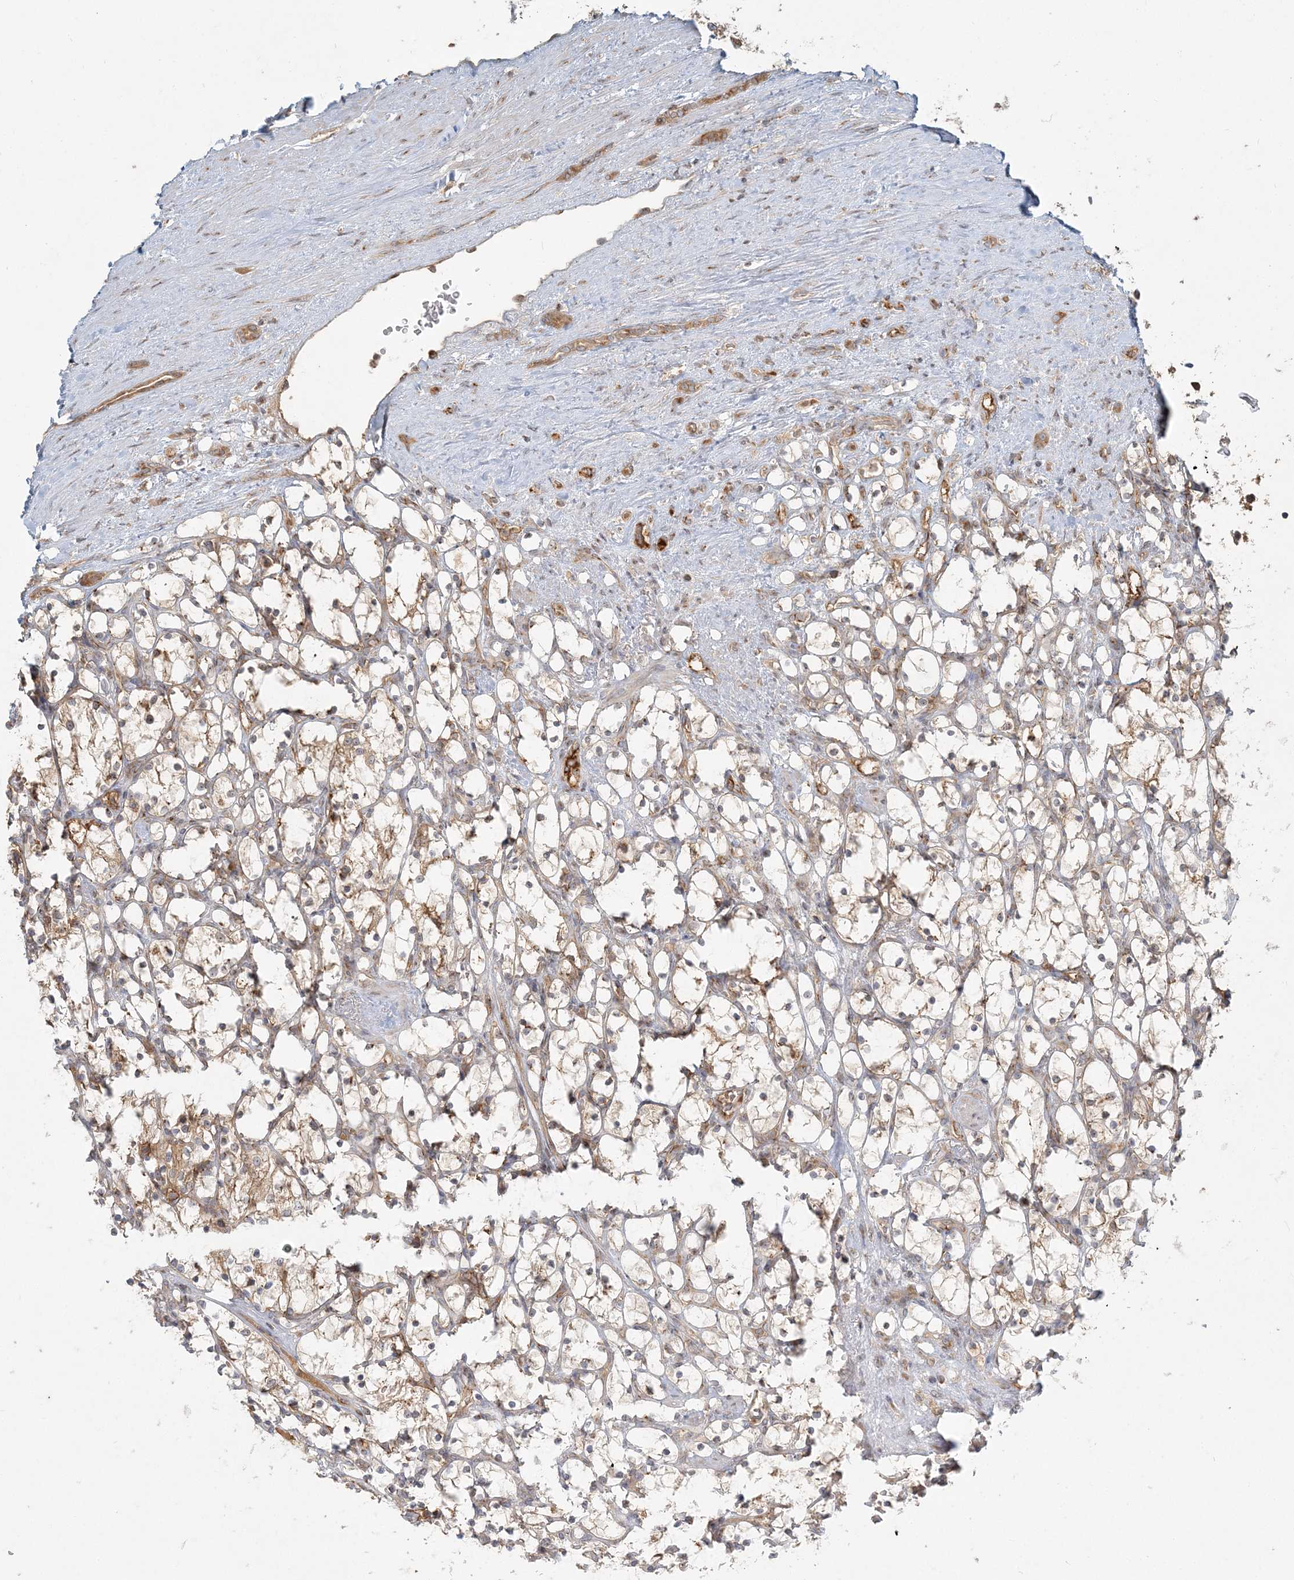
{"staining": {"intensity": "moderate", "quantity": "25%-75%", "location": "cytoplasmic/membranous"}, "tissue": "renal cancer", "cell_type": "Tumor cells", "image_type": "cancer", "snomed": [{"axis": "morphology", "description": "Adenocarcinoma, NOS"}, {"axis": "topography", "description": "Kidney"}], "caption": "Immunohistochemistry staining of renal cancer, which demonstrates medium levels of moderate cytoplasmic/membranous positivity in about 25%-75% of tumor cells indicating moderate cytoplasmic/membranous protein staining. The staining was performed using DAB (3,3'-diaminobenzidine) (brown) for protein detection and nuclei were counterstained in hematoxylin (blue).", "gene": "AP1AR", "patient": {"sex": "female", "age": 69}}